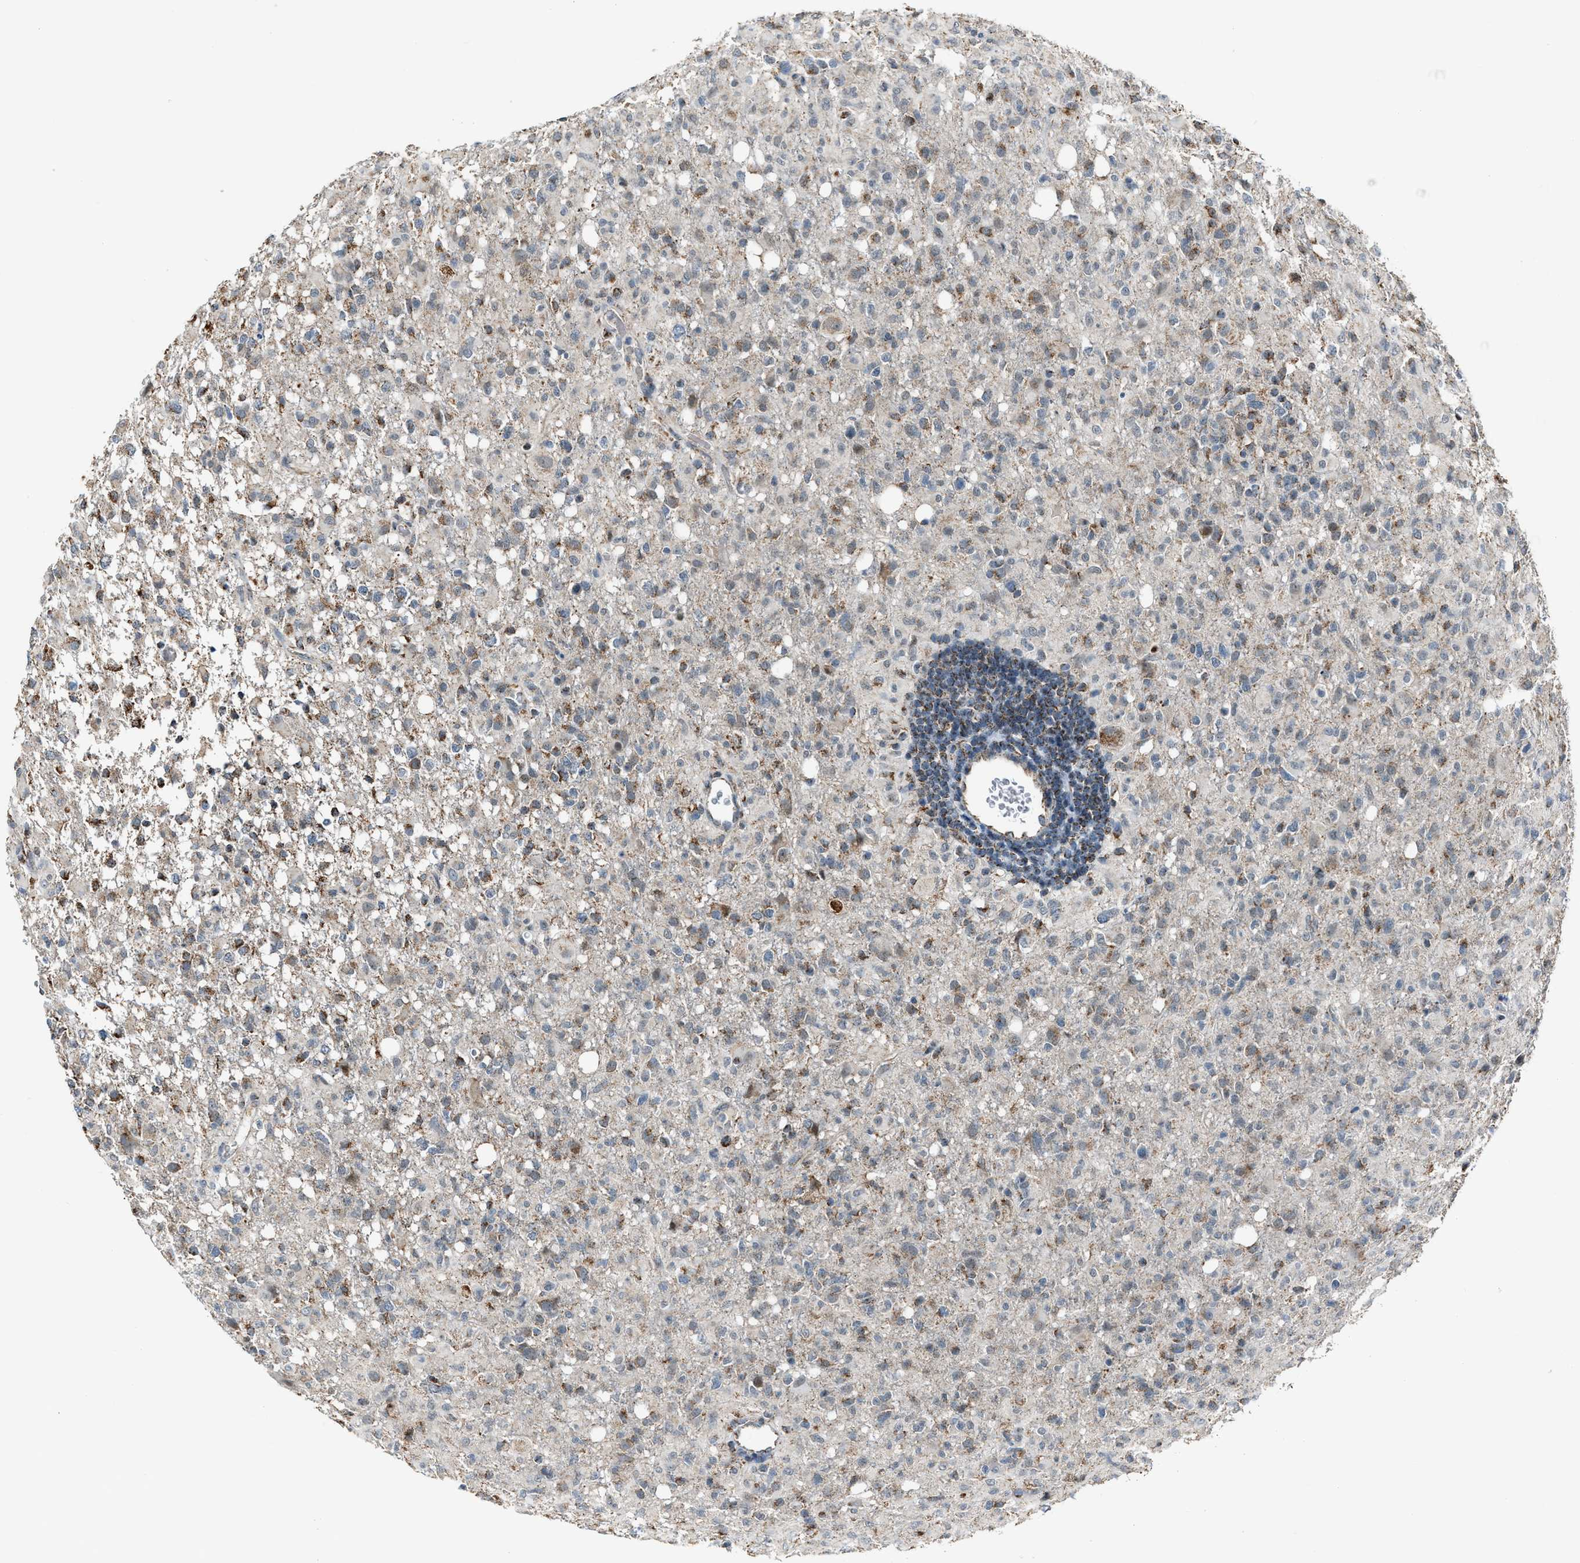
{"staining": {"intensity": "moderate", "quantity": "<25%", "location": "cytoplasmic/membranous"}, "tissue": "glioma", "cell_type": "Tumor cells", "image_type": "cancer", "snomed": [{"axis": "morphology", "description": "Glioma, malignant, High grade"}, {"axis": "topography", "description": "Brain"}], "caption": "Moderate cytoplasmic/membranous expression is present in approximately <25% of tumor cells in glioma. The protein of interest is stained brown, and the nuclei are stained in blue (DAB IHC with brightfield microscopy, high magnification).", "gene": "CHN2", "patient": {"sex": "female", "age": 57}}